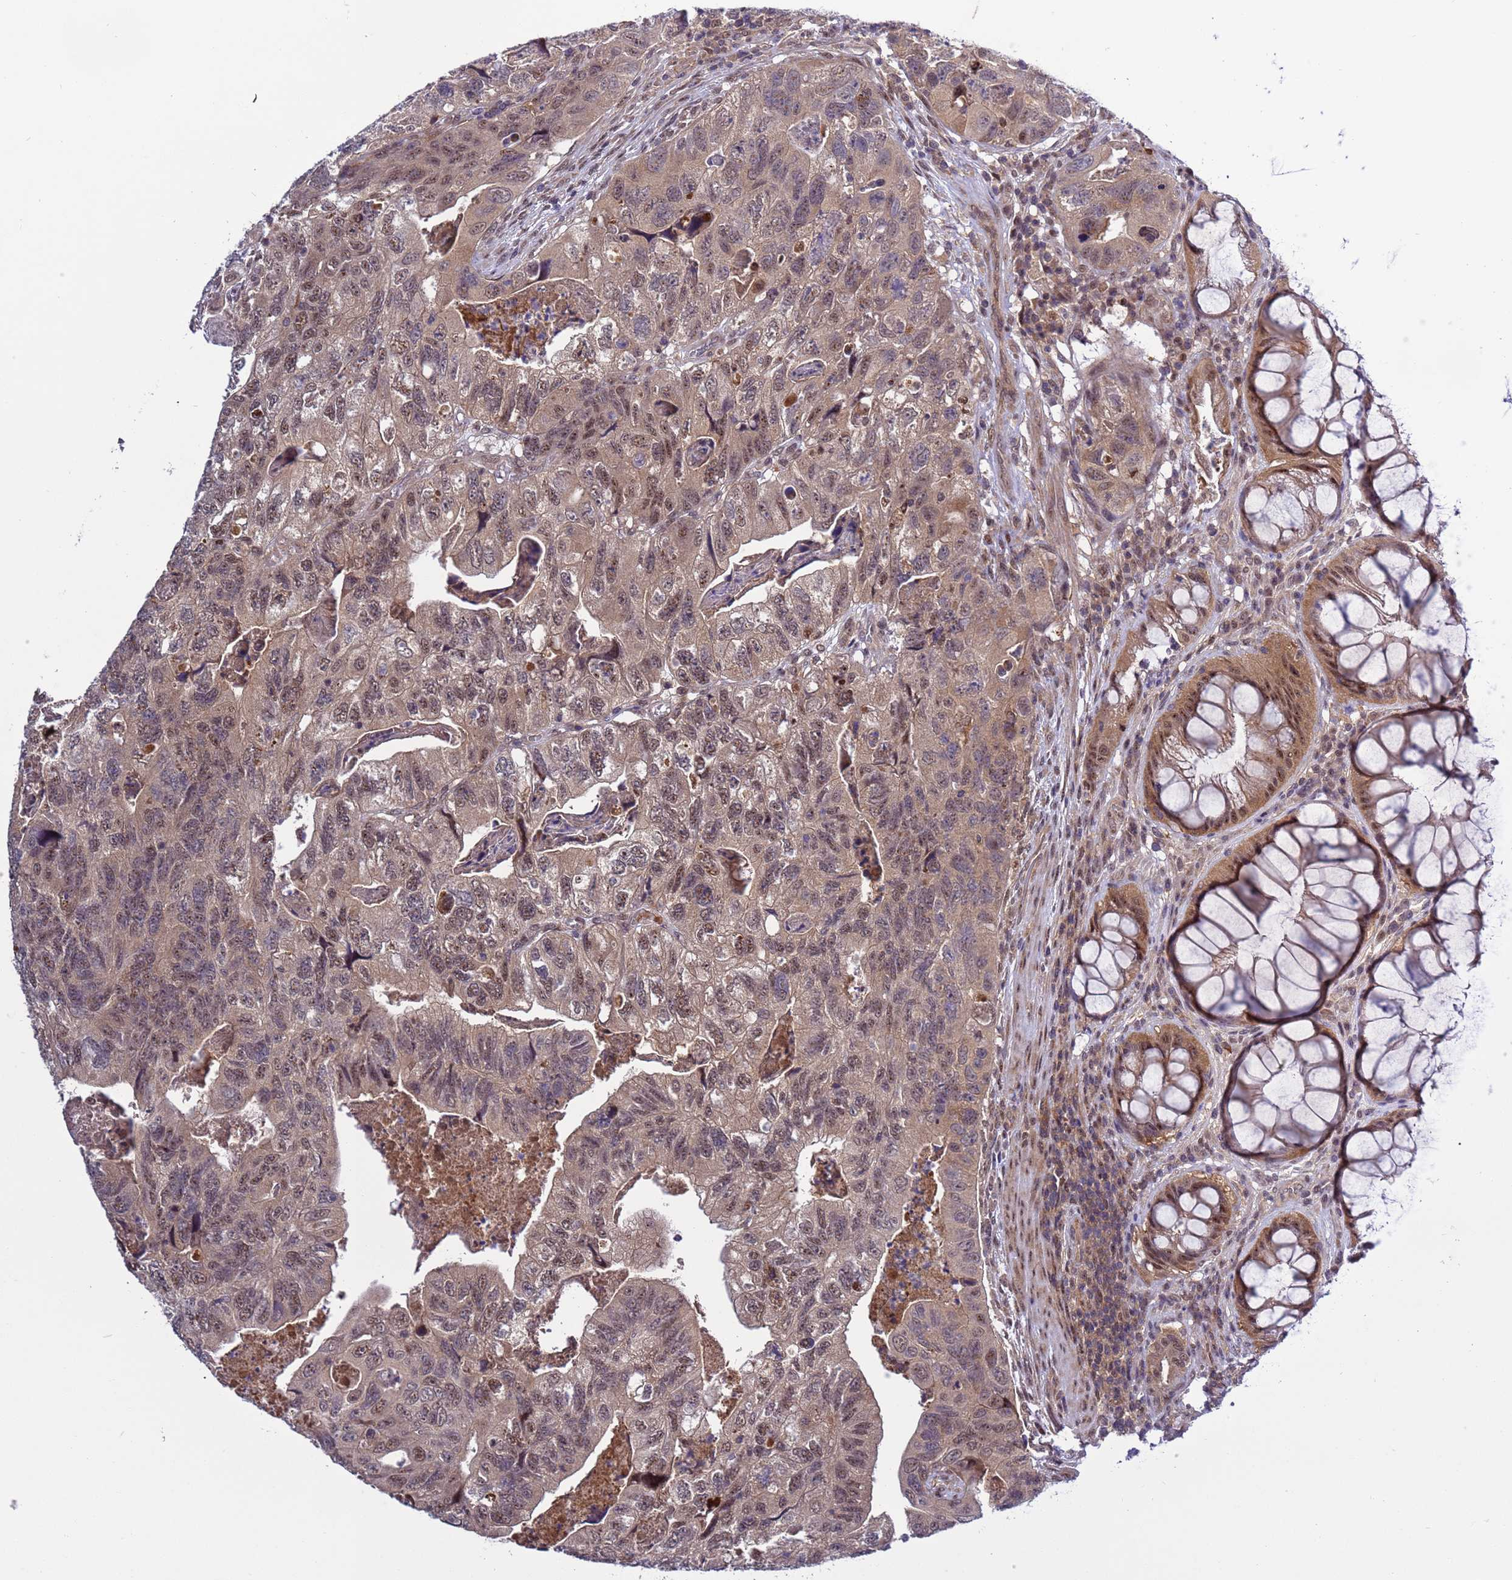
{"staining": {"intensity": "moderate", "quantity": ">75%", "location": "cytoplasmic/membranous,nuclear"}, "tissue": "colorectal cancer", "cell_type": "Tumor cells", "image_type": "cancer", "snomed": [{"axis": "morphology", "description": "Adenocarcinoma, NOS"}, {"axis": "topography", "description": "Rectum"}], "caption": "An image of human adenocarcinoma (colorectal) stained for a protein demonstrates moderate cytoplasmic/membranous and nuclear brown staining in tumor cells.", "gene": "GEN1", "patient": {"sex": "male", "age": 63}}